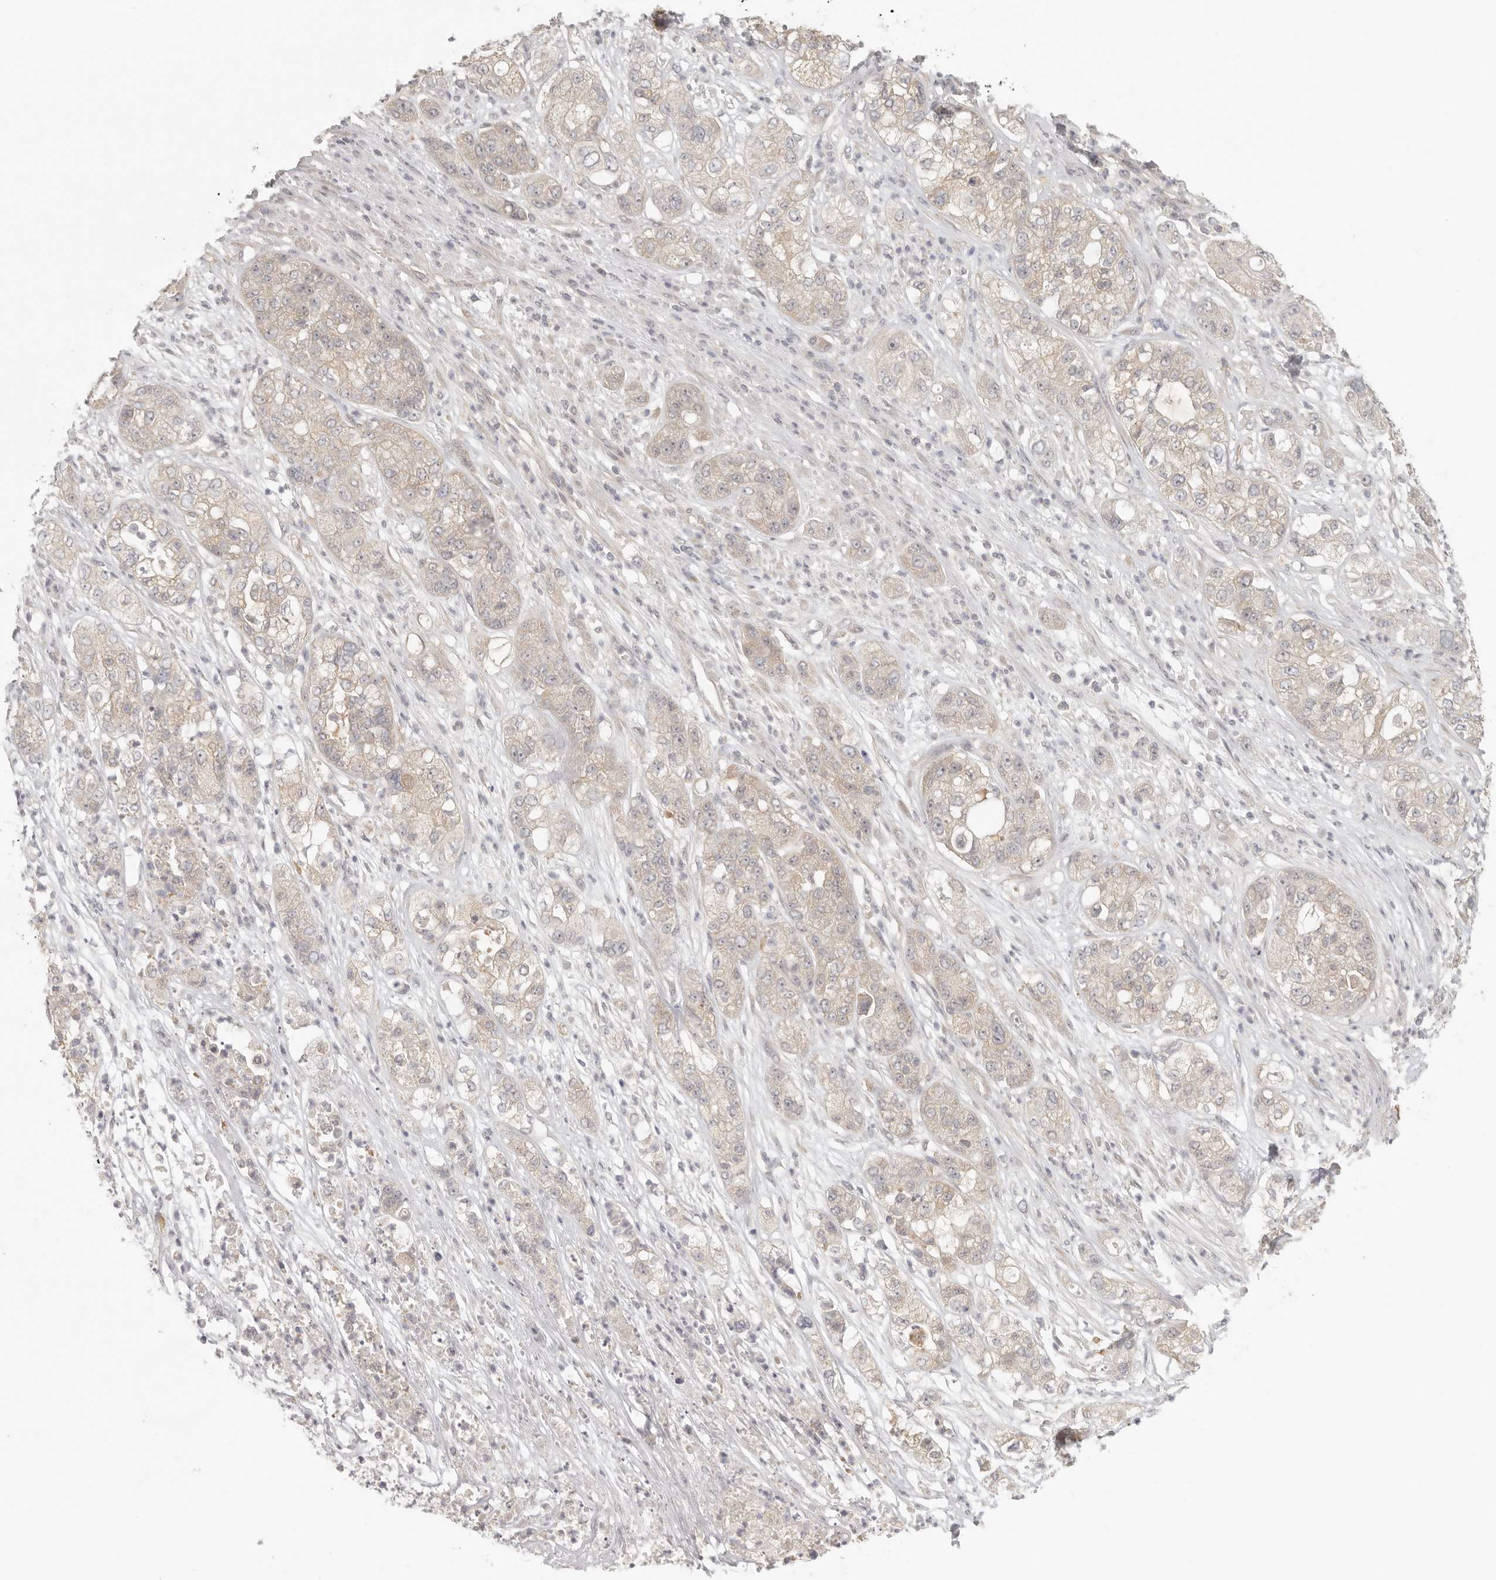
{"staining": {"intensity": "weak", "quantity": "<25%", "location": "cytoplasmic/membranous"}, "tissue": "pancreatic cancer", "cell_type": "Tumor cells", "image_type": "cancer", "snomed": [{"axis": "morphology", "description": "Adenocarcinoma, NOS"}, {"axis": "topography", "description": "Pancreas"}], "caption": "High magnification brightfield microscopy of adenocarcinoma (pancreatic) stained with DAB (3,3'-diaminobenzidine) (brown) and counterstained with hematoxylin (blue): tumor cells show no significant expression.", "gene": "AHDC1", "patient": {"sex": "female", "age": 78}}